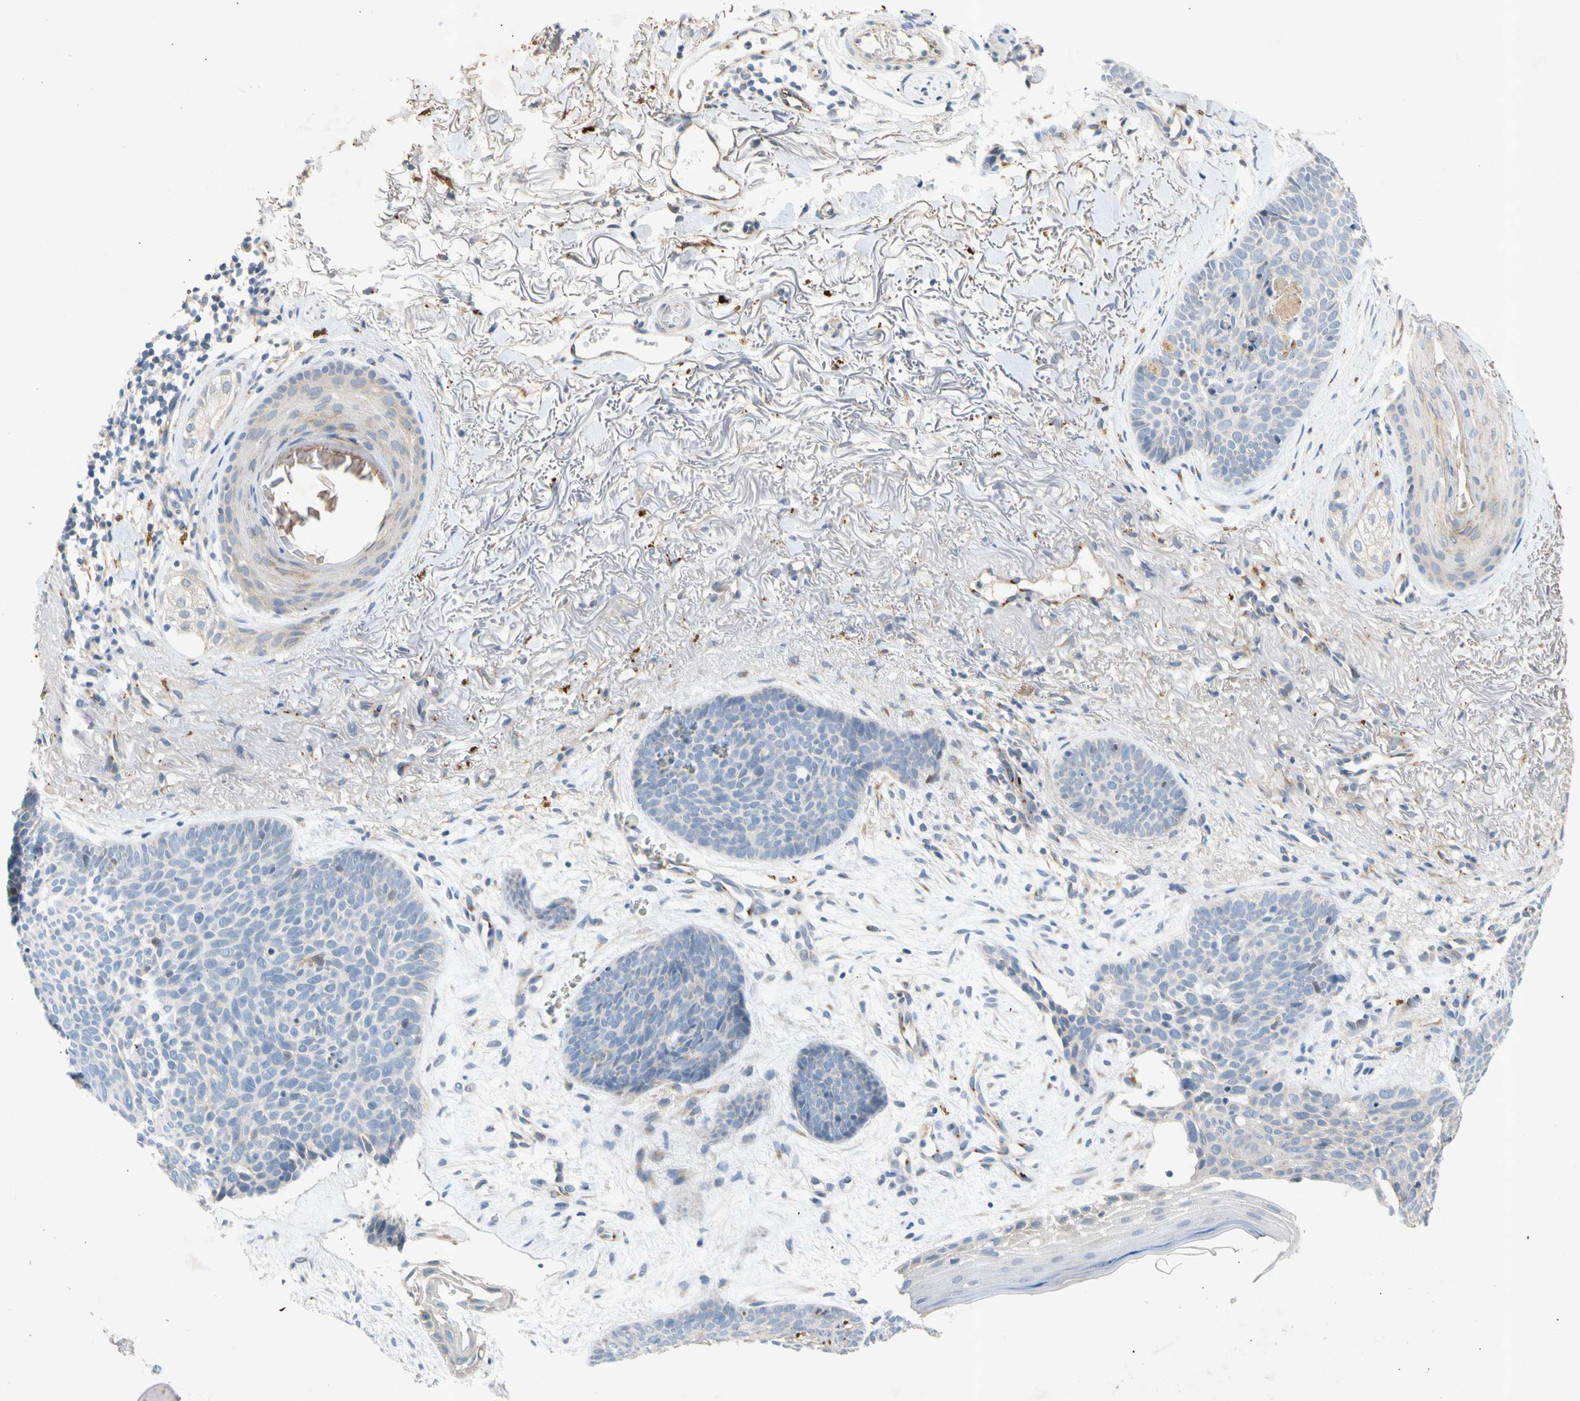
{"staining": {"intensity": "negative", "quantity": "none", "location": "none"}, "tissue": "skin cancer", "cell_type": "Tumor cells", "image_type": "cancer", "snomed": [{"axis": "morphology", "description": "Normal tissue, NOS"}, {"axis": "morphology", "description": "Basal cell carcinoma"}, {"axis": "topography", "description": "Skin"}], "caption": "Immunohistochemistry of skin basal cell carcinoma displays no expression in tumor cells.", "gene": "GASK1B", "patient": {"sex": "female", "age": 70}}